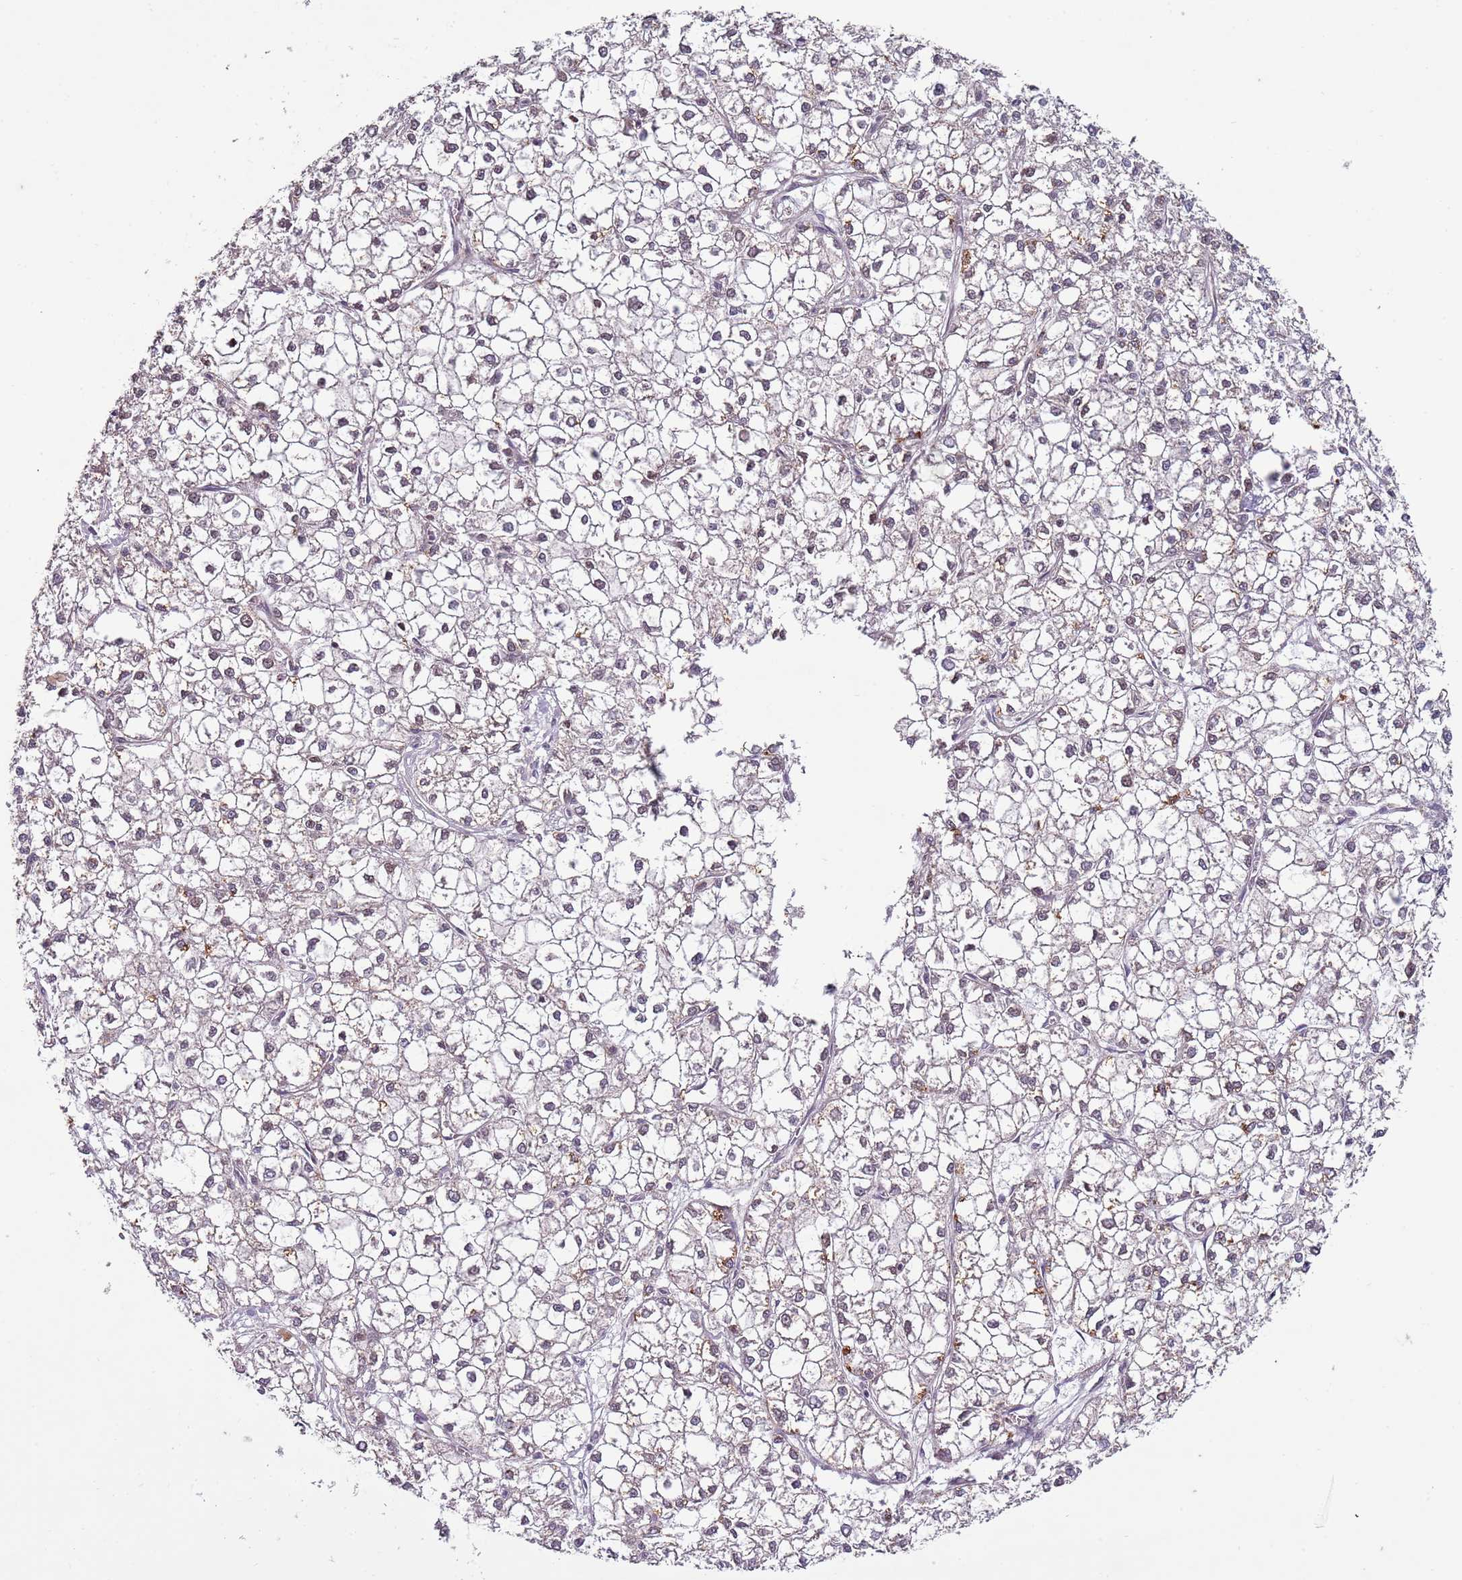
{"staining": {"intensity": "weak", "quantity": "25%-75%", "location": "nuclear"}, "tissue": "liver cancer", "cell_type": "Tumor cells", "image_type": "cancer", "snomed": [{"axis": "morphology", "description": "Carcinoma, Hepatocellular, NOS"}, {"axis": "topography", "description": "Liver"}], "caption": "Human hepatocellular carcinoma (liver) stained with a protein marker demonstrates weak staining in tumor cells.", "gene": "SYS1", "patient": {"sex": "female", "age": 43}}